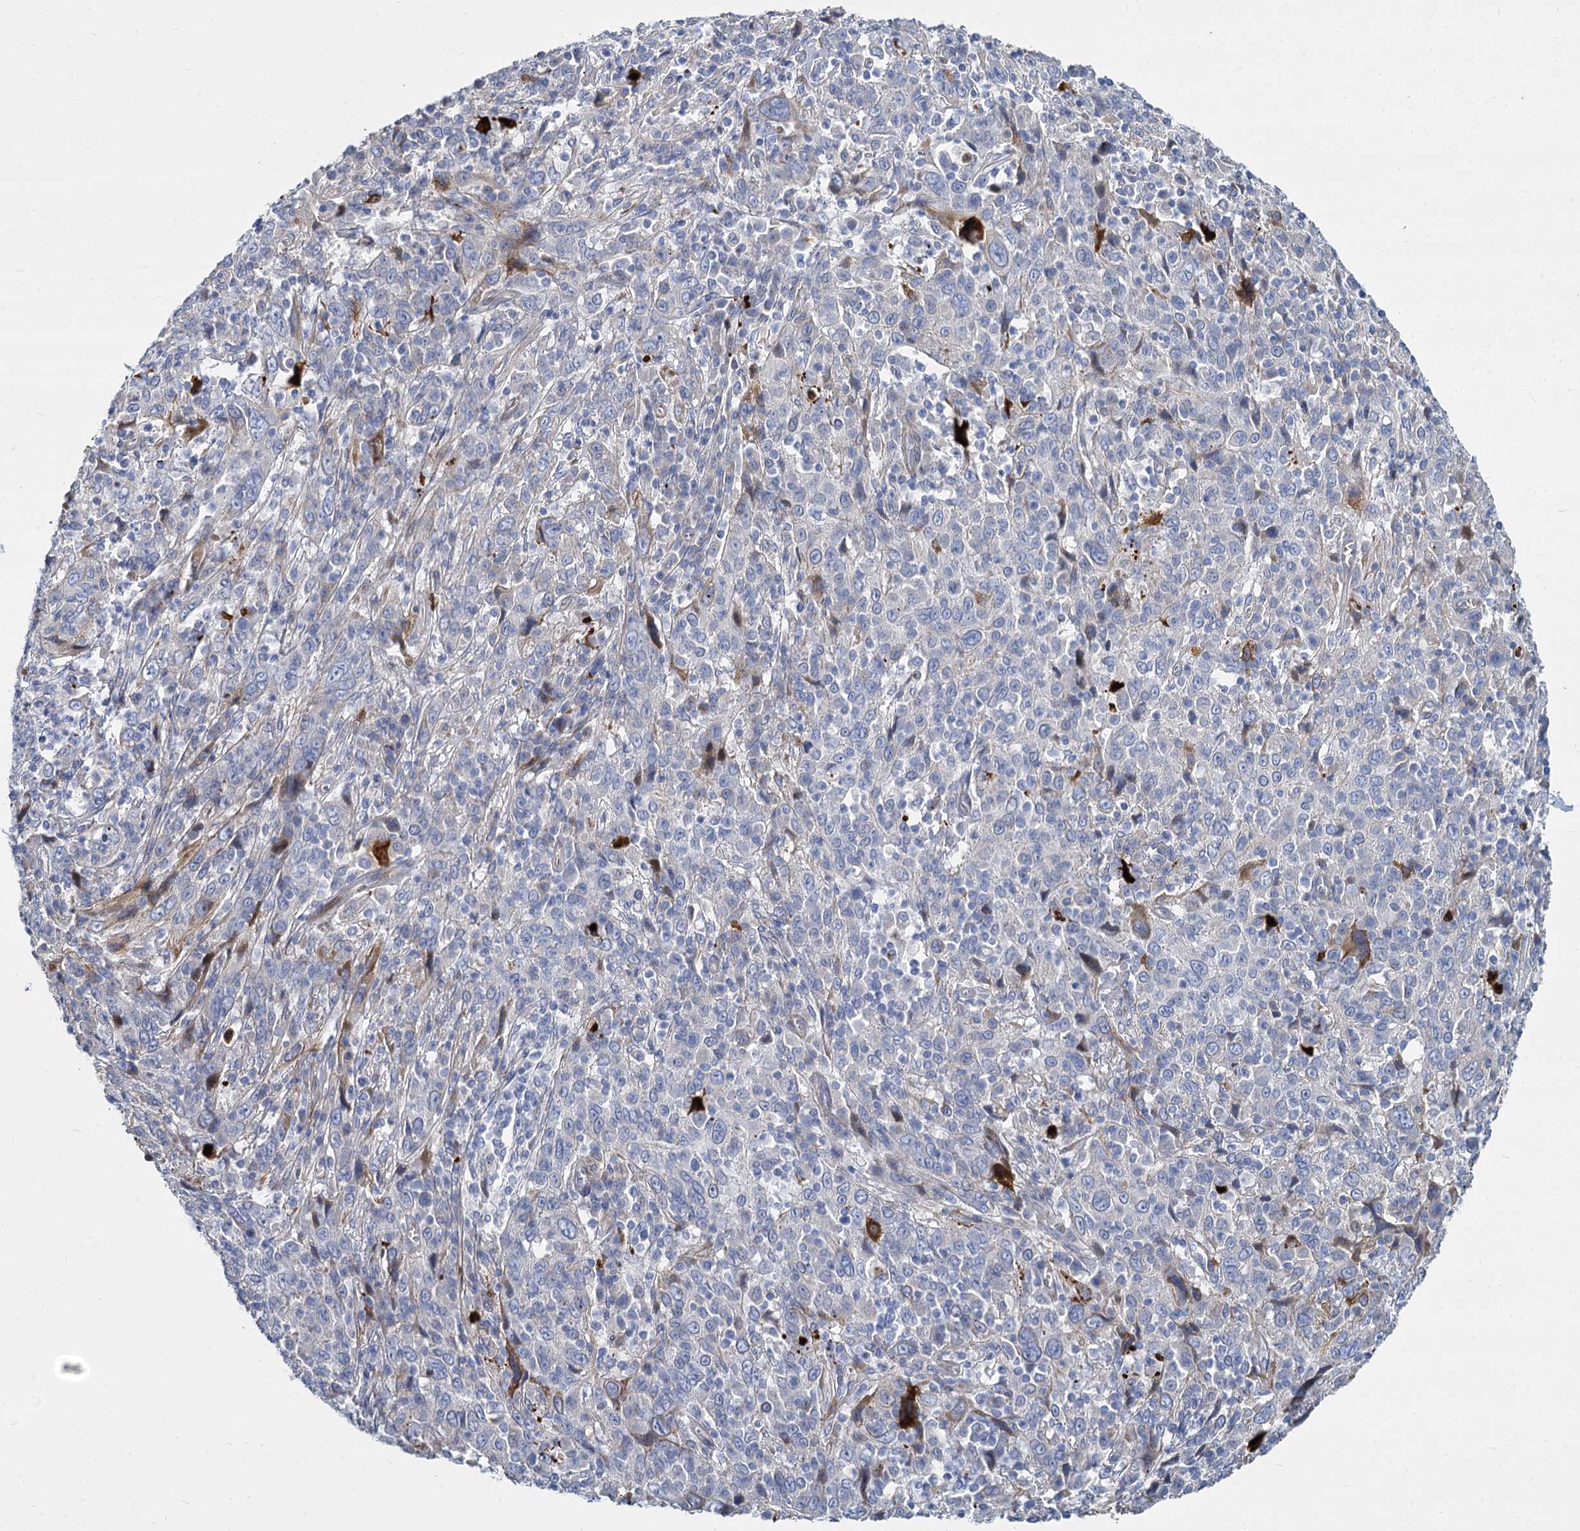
{"staining": {"intensity": "negative", "quantity": "none", "location": "none"}, "tissue": "cervical cancer", "cell_type": "Tumor cells", "image_type": "cancer", "snomed": [{"axis": "morphology", "description": "Squamous cell carcinoma, NOS"}, {"axis": "topography", "description": "Cervix"}], "caption": "Immunohistochemistry (IHC) micrograph of neoplastic tissue: human cervical squamous cell carcinoma stained with DAB displays no significant protein staining in tumor cells.", "gene": "TRIM77", "patient": {"sex": "female", "age": 46}}